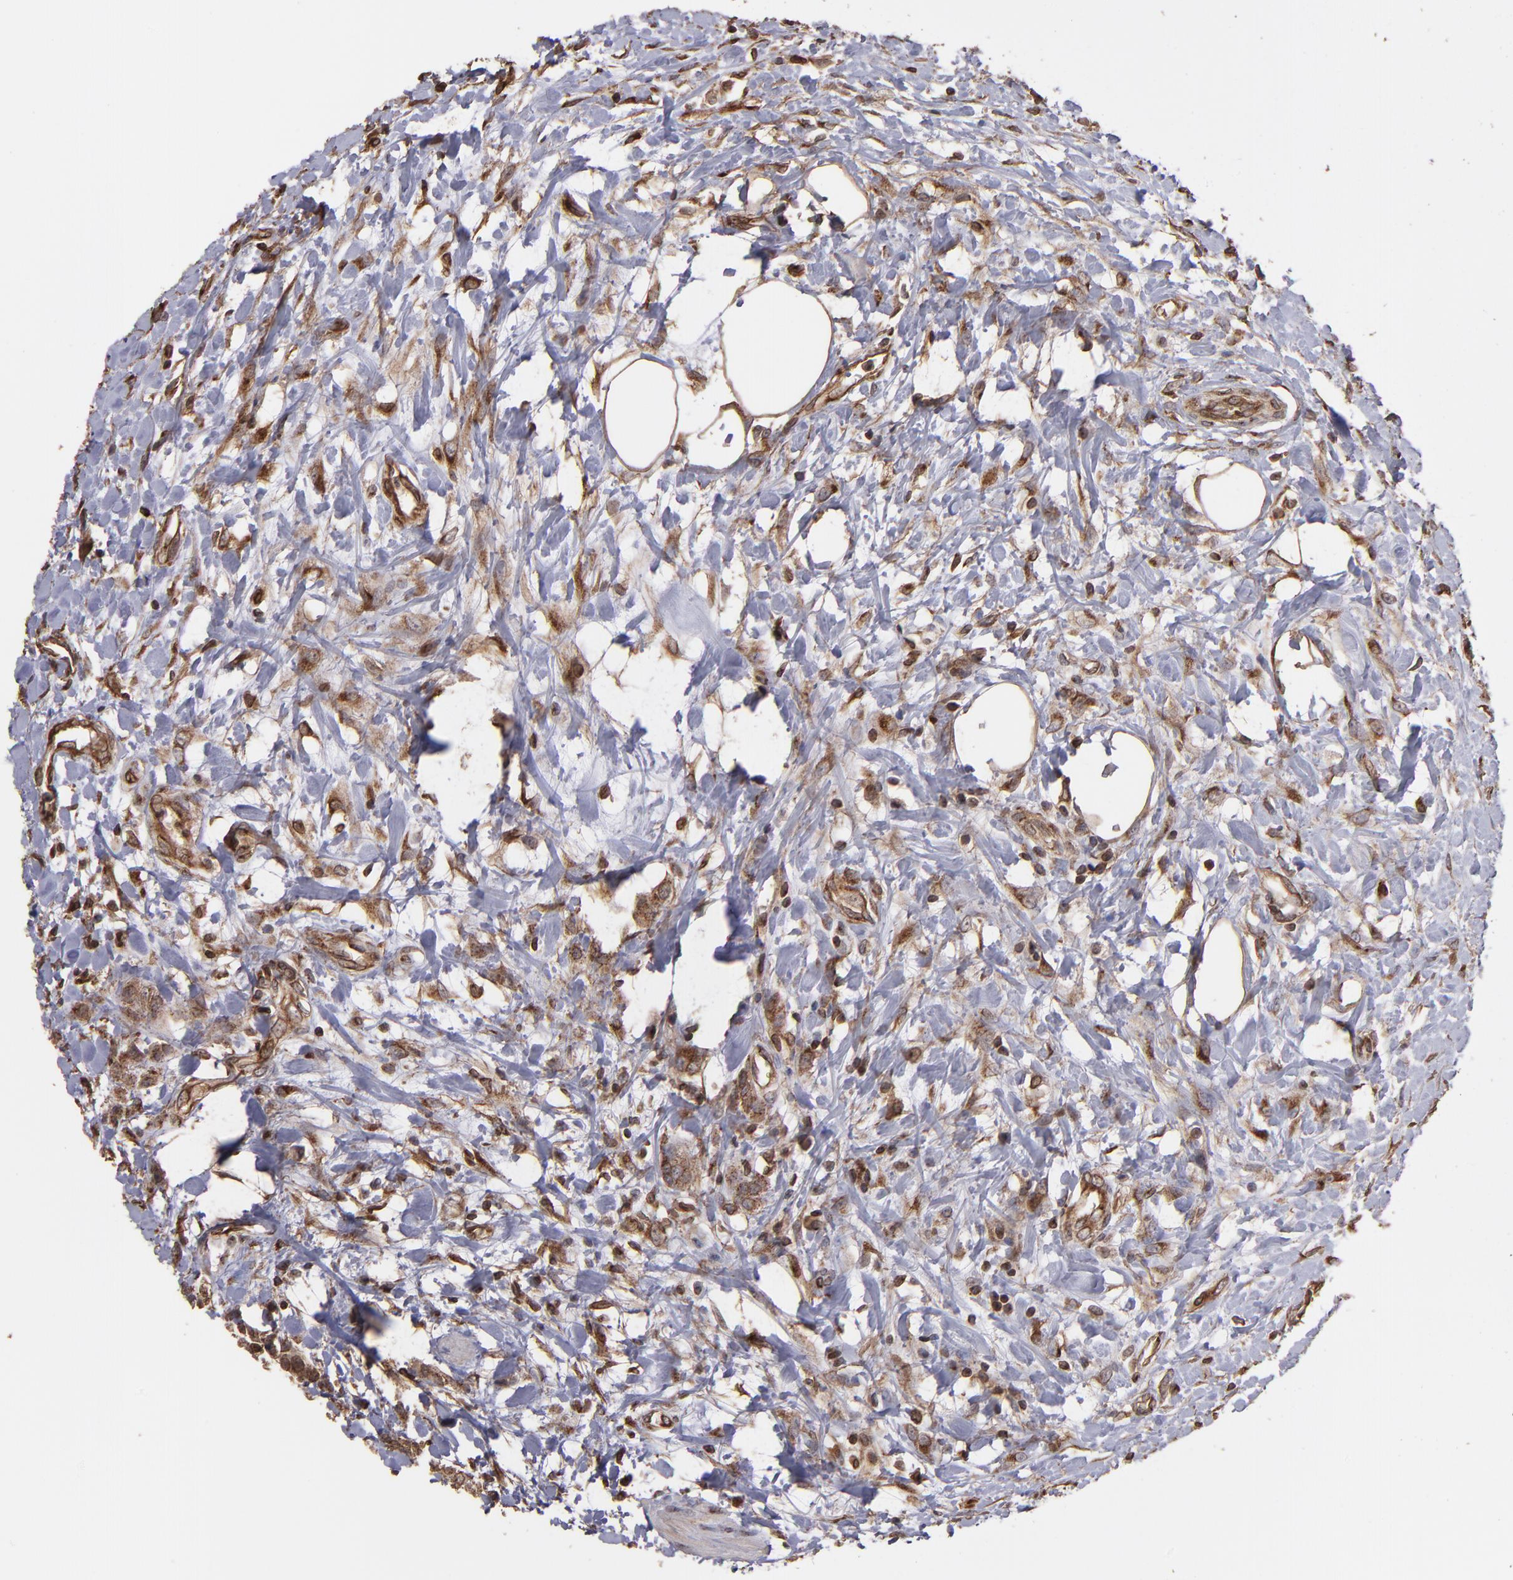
{"staining": {"intensity": "strong", "quantity": ">75%", "location": "cytoplasmic/membranous"}, "tissue": "urothelial cancer", "cell_type": "Tumor cells", "image_type": "cancer", "snomed": [{"axis": "morphology", "description": "Urothelial carcinoma, High grade"}, {"axis": "topography", "description": "Urinary bladder"}], "caption": "A high-resolution micrograph shows immunohistochemistry (IHC) staining of high-grade urothelial carcinoma, which demonstrates strong cytoplasmic/membranous expression in approximately >75% of tumor cells.", "gene": "TRIP11", "patient": {"sex": "male", "age": 56}}